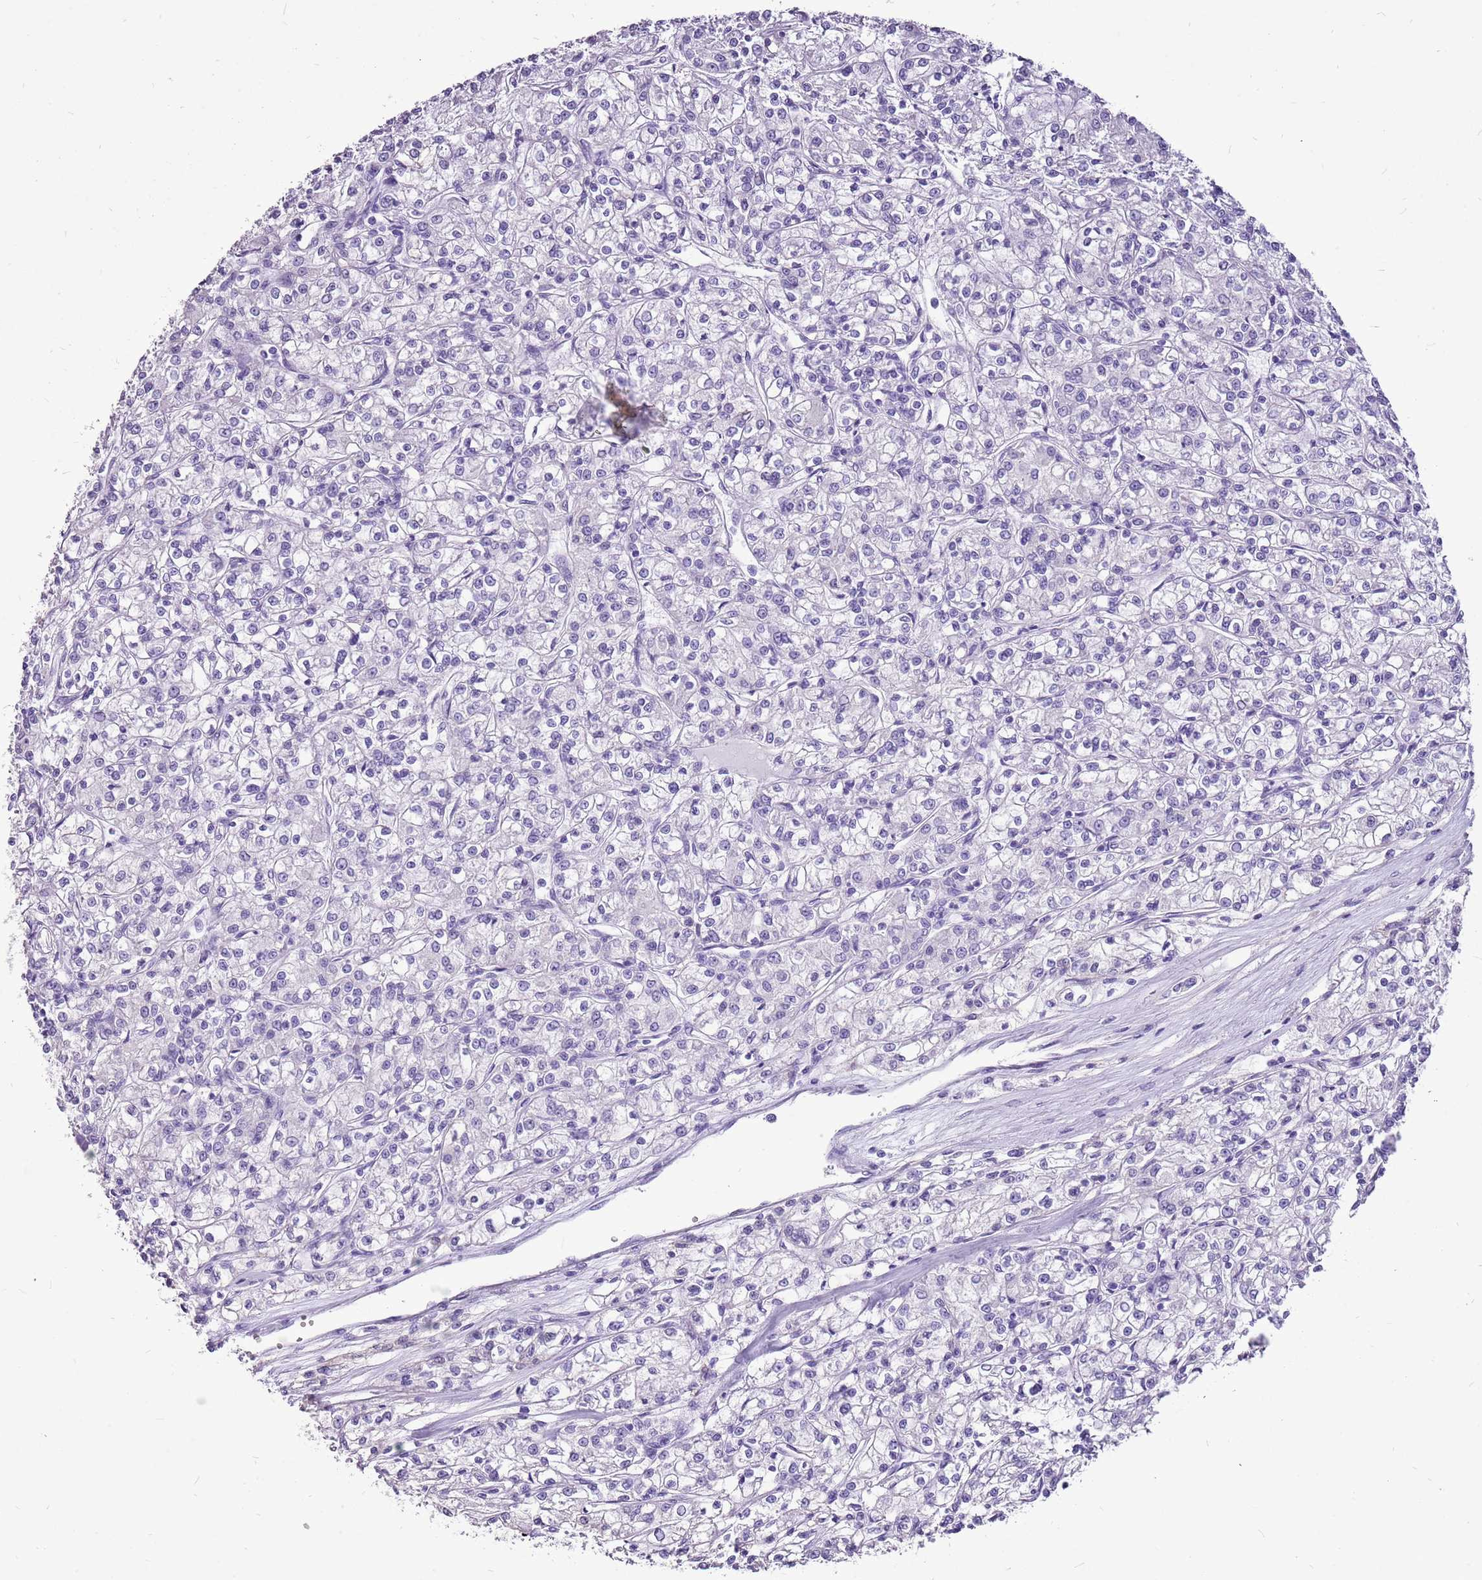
{"staining": {"intensity": "negative", "quantity": "none", "location": "none"}, "tissue": "renal cancer", "cell_type": "Tumor cells", "image_type": "cancer", "snomed": [{"axis": "morphology", "description": "Adenocarcinoma, NOS"}, {"axis": "topography", "description": "Kidney"}], "caption": "Histopathology image shows no significant protein staining in tumor cells of renal cancer.", "gene": "ACSS3", "patient": {"sex": "female", "age": 59}}